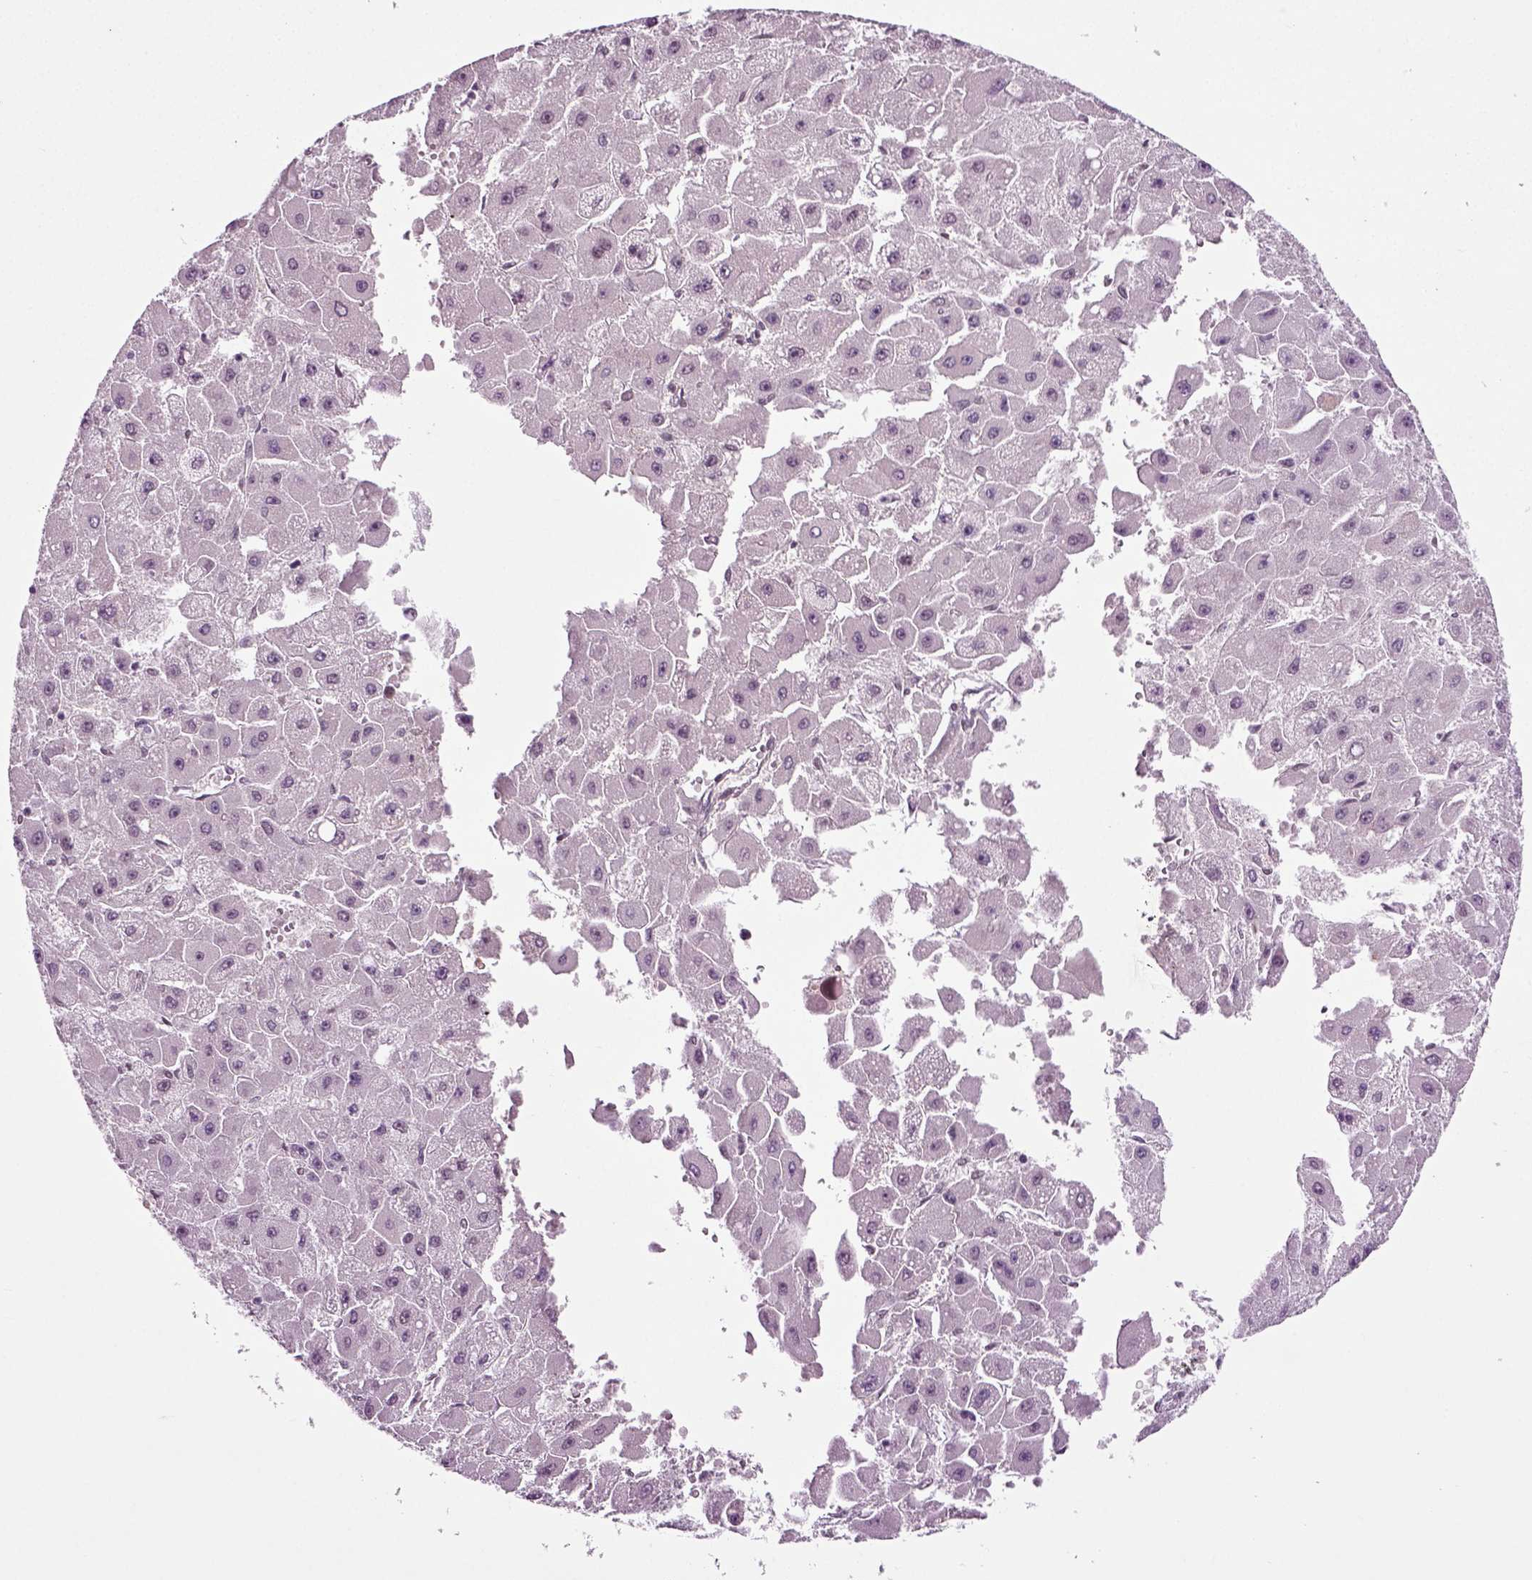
{"staining": {"intensity": "negative", "quantity": "none", "location": "none"}, "tissue": "liver cancer", "cell_type": "Tumor cells", "image_type": "cancer", "snomed": [{"axis": "morphology", "description": "Carcinoma, Hepatocellular, NOS"}, {"axis": "topography", "description": "Liver"}], "caption": "Hepatocellular carcinoma (liver) was stained to show a protein in brown. There is no significant positivity in tumor cells. (DAB (3,3'-diaminobenzidine) IHC visualized using brightfield microscopy, high magnification).", "gene": "RCOR3", "patient": {"sex": "female", "age": 25}}